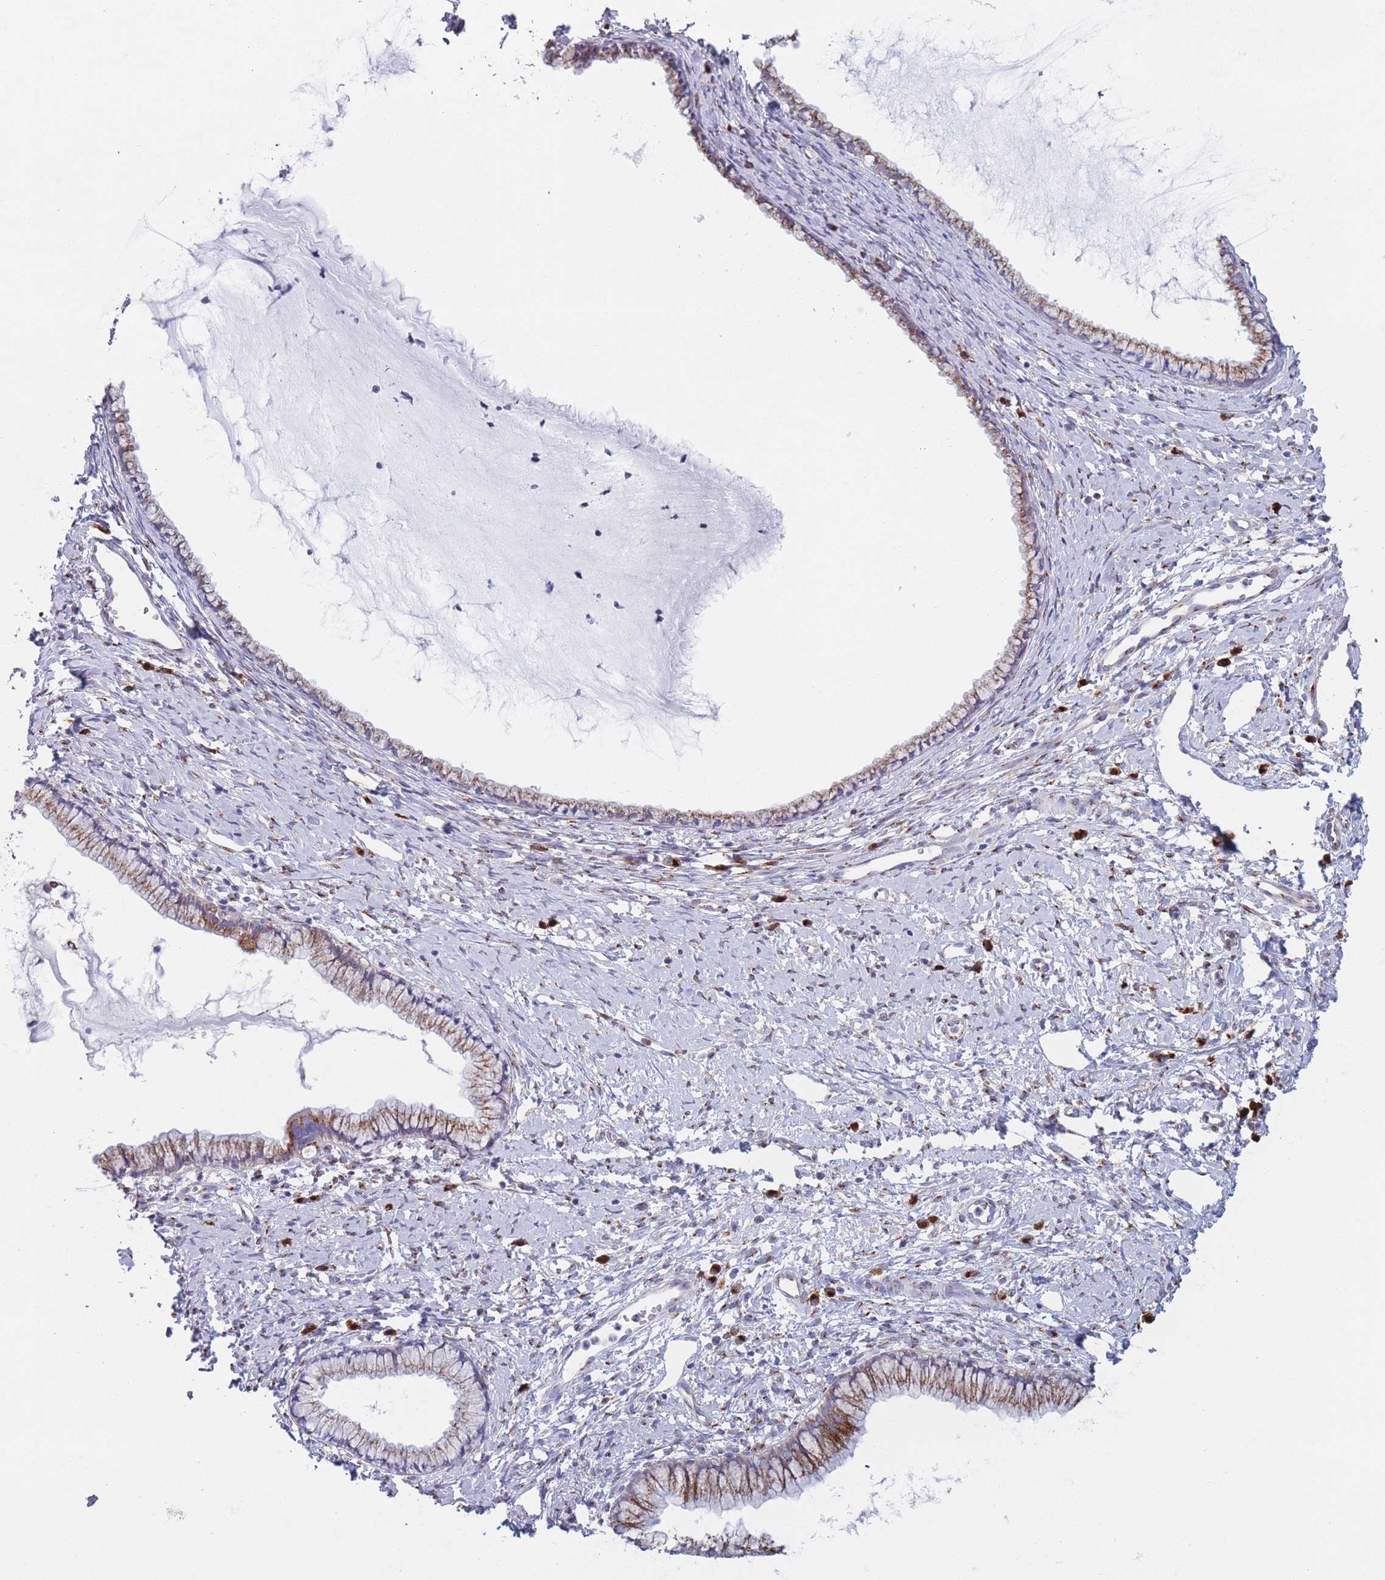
{"staining": {"intensity": "moderate", "quantity": ">75%", "location": "cytoplasmic/membranous"}, "tissue": "cervix", "cell_type": "Glandular cells", "image_type": "normal", "snomed": [{"axis": "morphology", "description": "Normal tissue, NOS"}, {"axis": "topography", "description": "Cervix"}], "caption": "Immunohistochemistry (IHC) staining of normal cervix, which reveals medium levels of moderate cytoplasmic/membranous staining in about >75% of glandular cells indicating moderate cytoplasmic/membranous protein staining. The staining was performed using DAB (brown) for protein detection and nuclei were counterstained in hematoxylin (blue).", "gene": "MRPL30", "patient": {"sex": "female", "age": 40}}